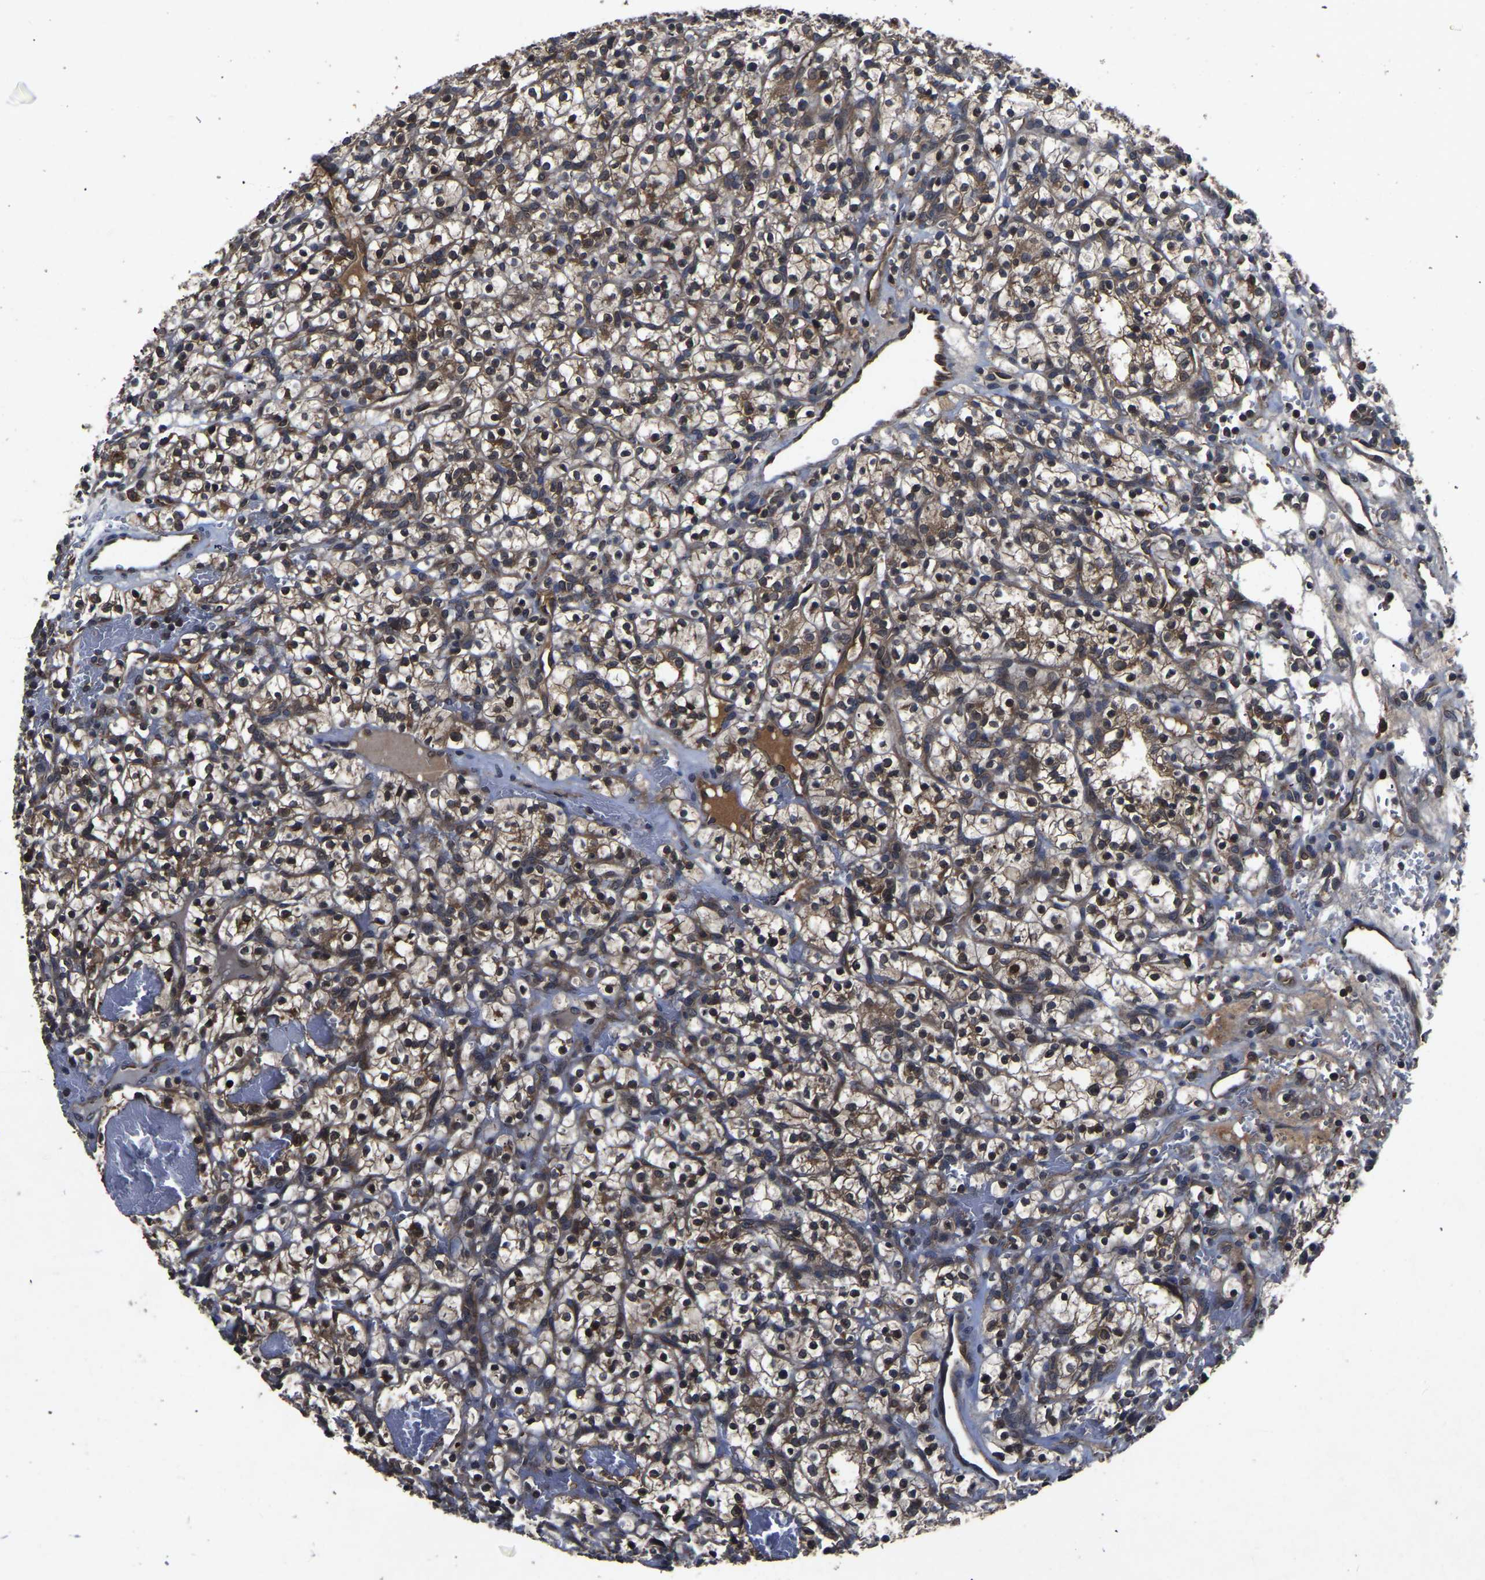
{"staining": {"intensity": "moderate", "quantity": ">75%", "location": "cytoplasmic/membranous"}, "tissue": "renal cancer", "cell_type": "Tumor cells", "image_type": "cancer", "snomed": [{"axis": "morphology", "description": "Adenocarcinoma, NOS"}, {"axis": "topography", "description": "Kidney"}], "caption": "Brown immunohistochemical staining in human renal cancer displays moderate cytoplasmic/membranous staining in about >75% of tumor cells.", "gene": "CRYZL1", "patient": {"sex": "female", "age": 57}}